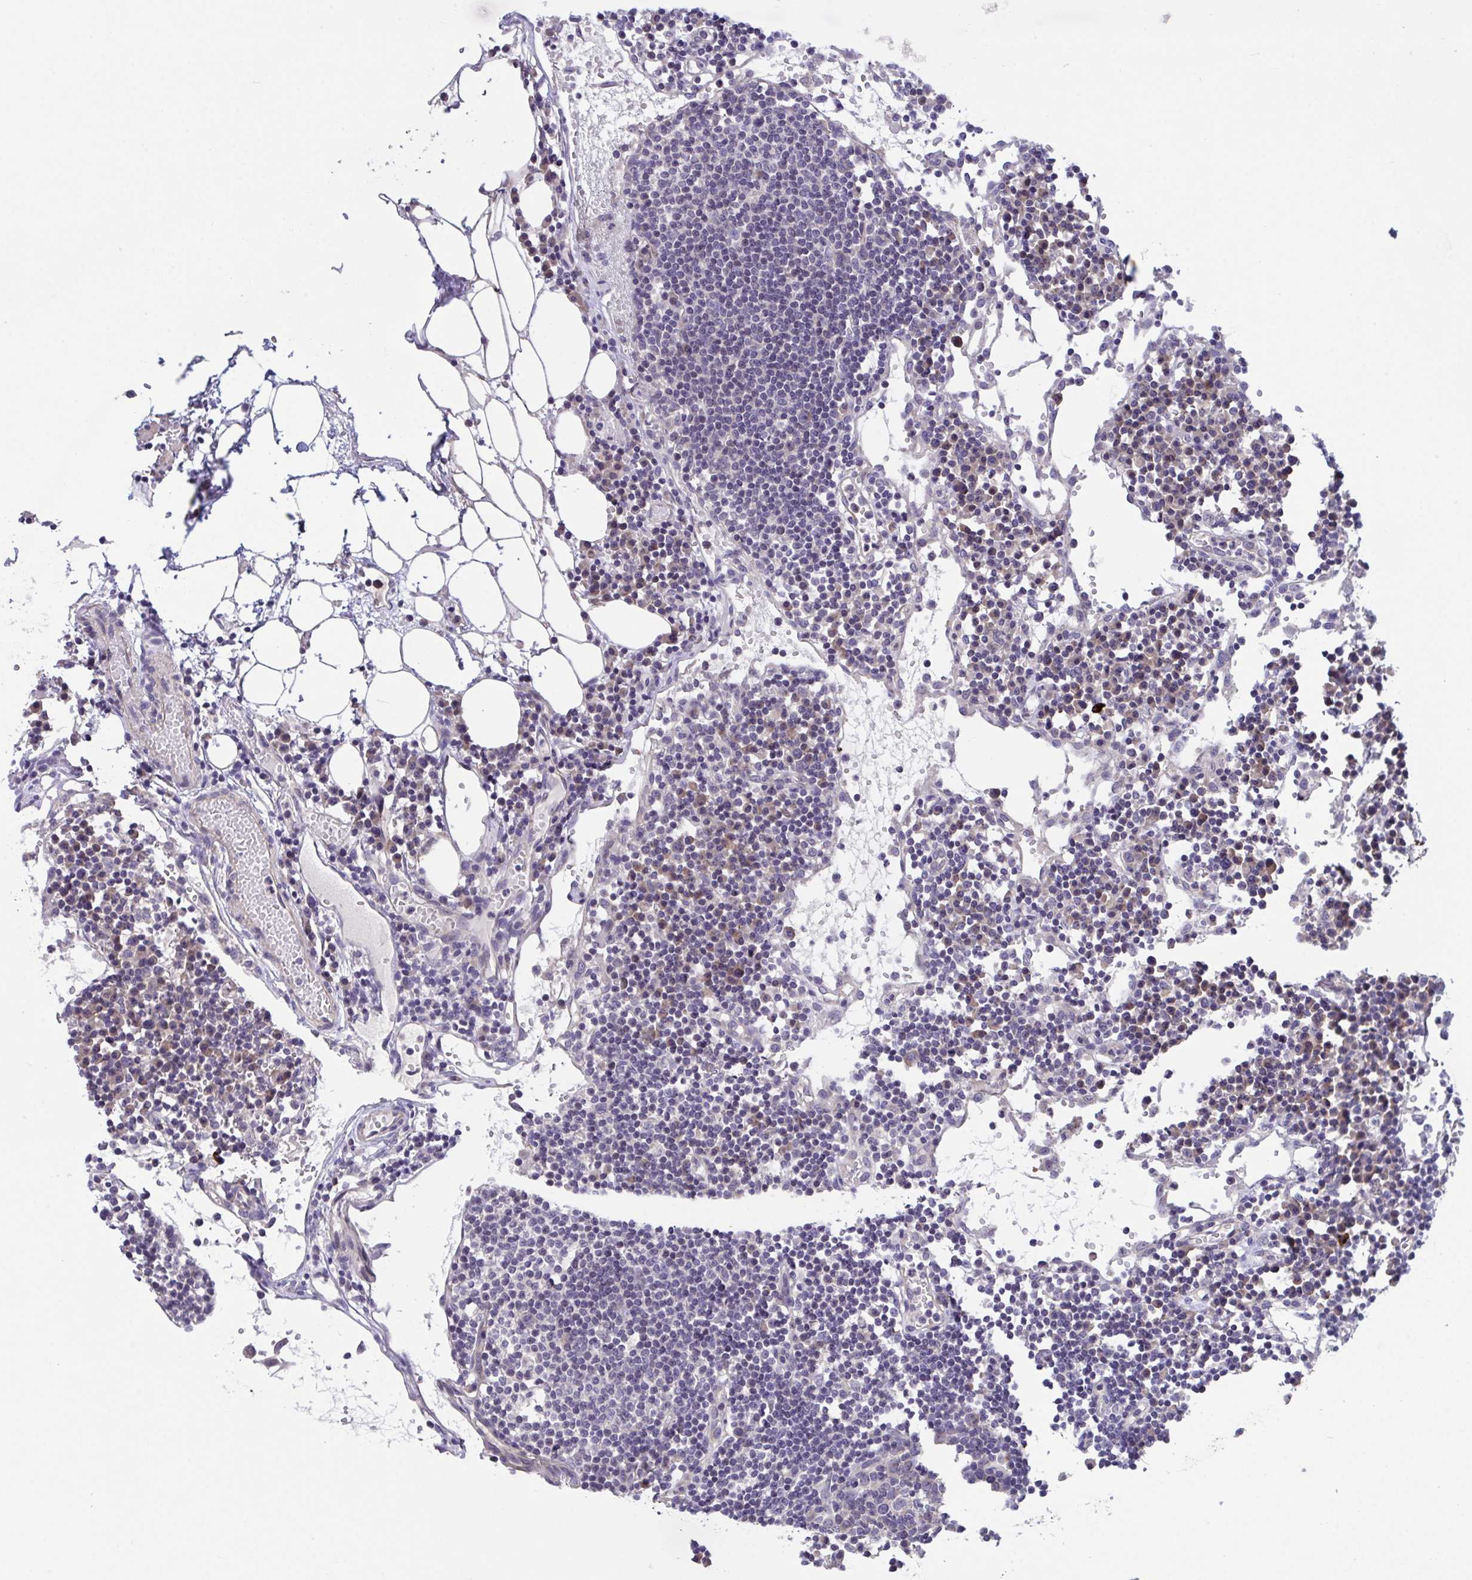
{"staining": {"intensity": "negative", "quantity": "none", "location": "none"}, "tissue": "lymph node", "cell_type": "Germinal center cells", "image_type": "normal", "snomed": [{"axis": "morphology", "description": "Normal tissue, NOS"}, {"axis": "topography", "description": "Lymph node"}], "caption": "The micrograph demonstrates no significant expression in germinal center cells of lymph node. The staining is performed using DAB (3,3'-diaminobenzidine) brown chromogen with nuclei counter-stained in using hematoxylin.", "gene": "RHOXF1", "patient": {"sex": "female", "age": 78}}